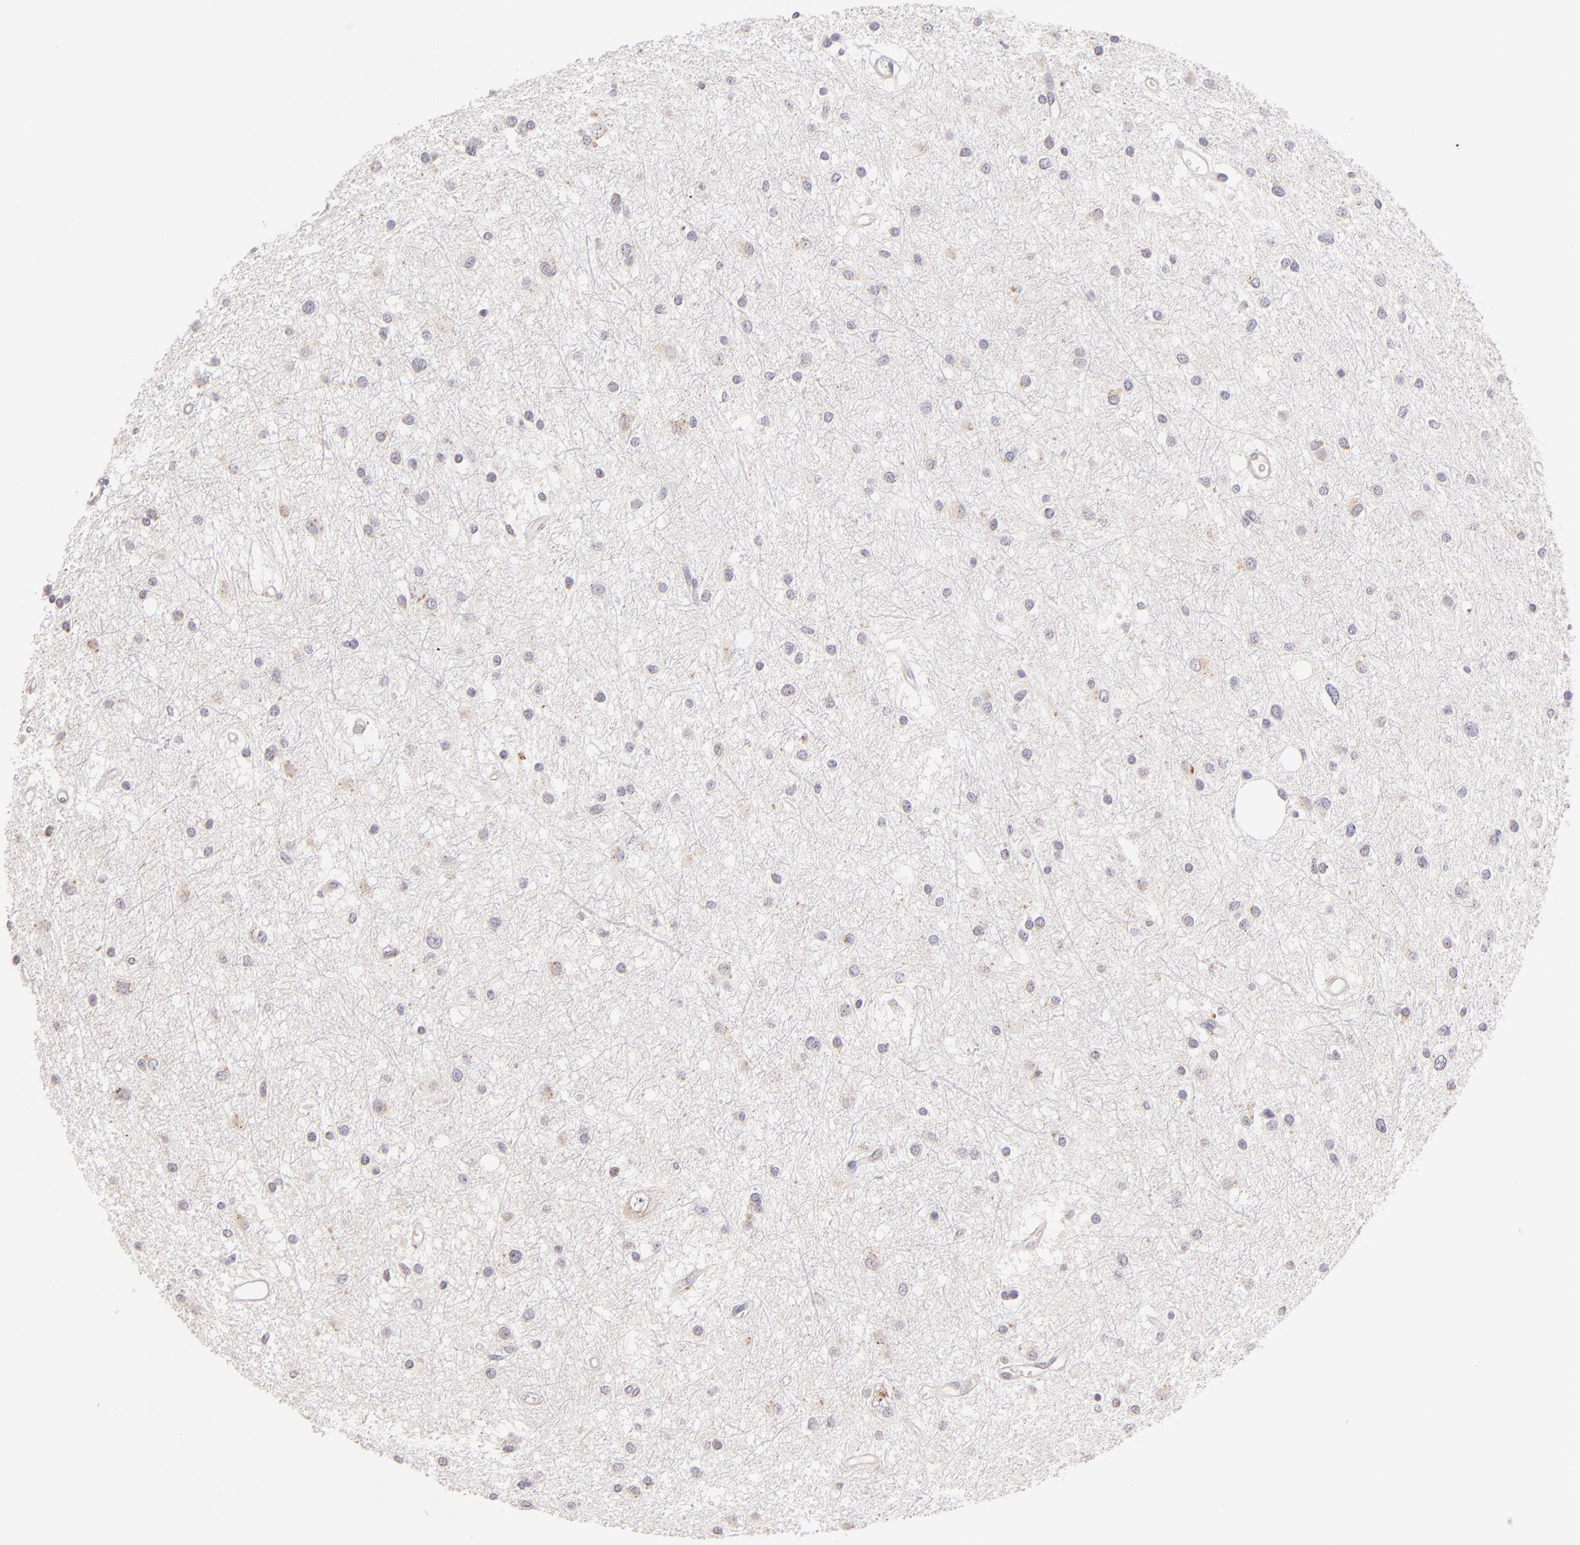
{"staining": {"intensity": "negative", "quantity": "none", "location": "none"}, "tissue": "glioma", "cell_type": "Tumor cells", "image_type": "cancer", "snomed": [{"axis": "morphology", "description": "Glioma, malignant, Low grade"}, {"axis": "topography", "description": "Brain"}], "caption": "DAB (3,3'-diaminobenzidine) immunohistochemical staining of low-grade glioma (malignant) reveals no significant expression in tumor cells.", "gene": "ZAP70", "patient": {"sex": "female", "age": 36}}